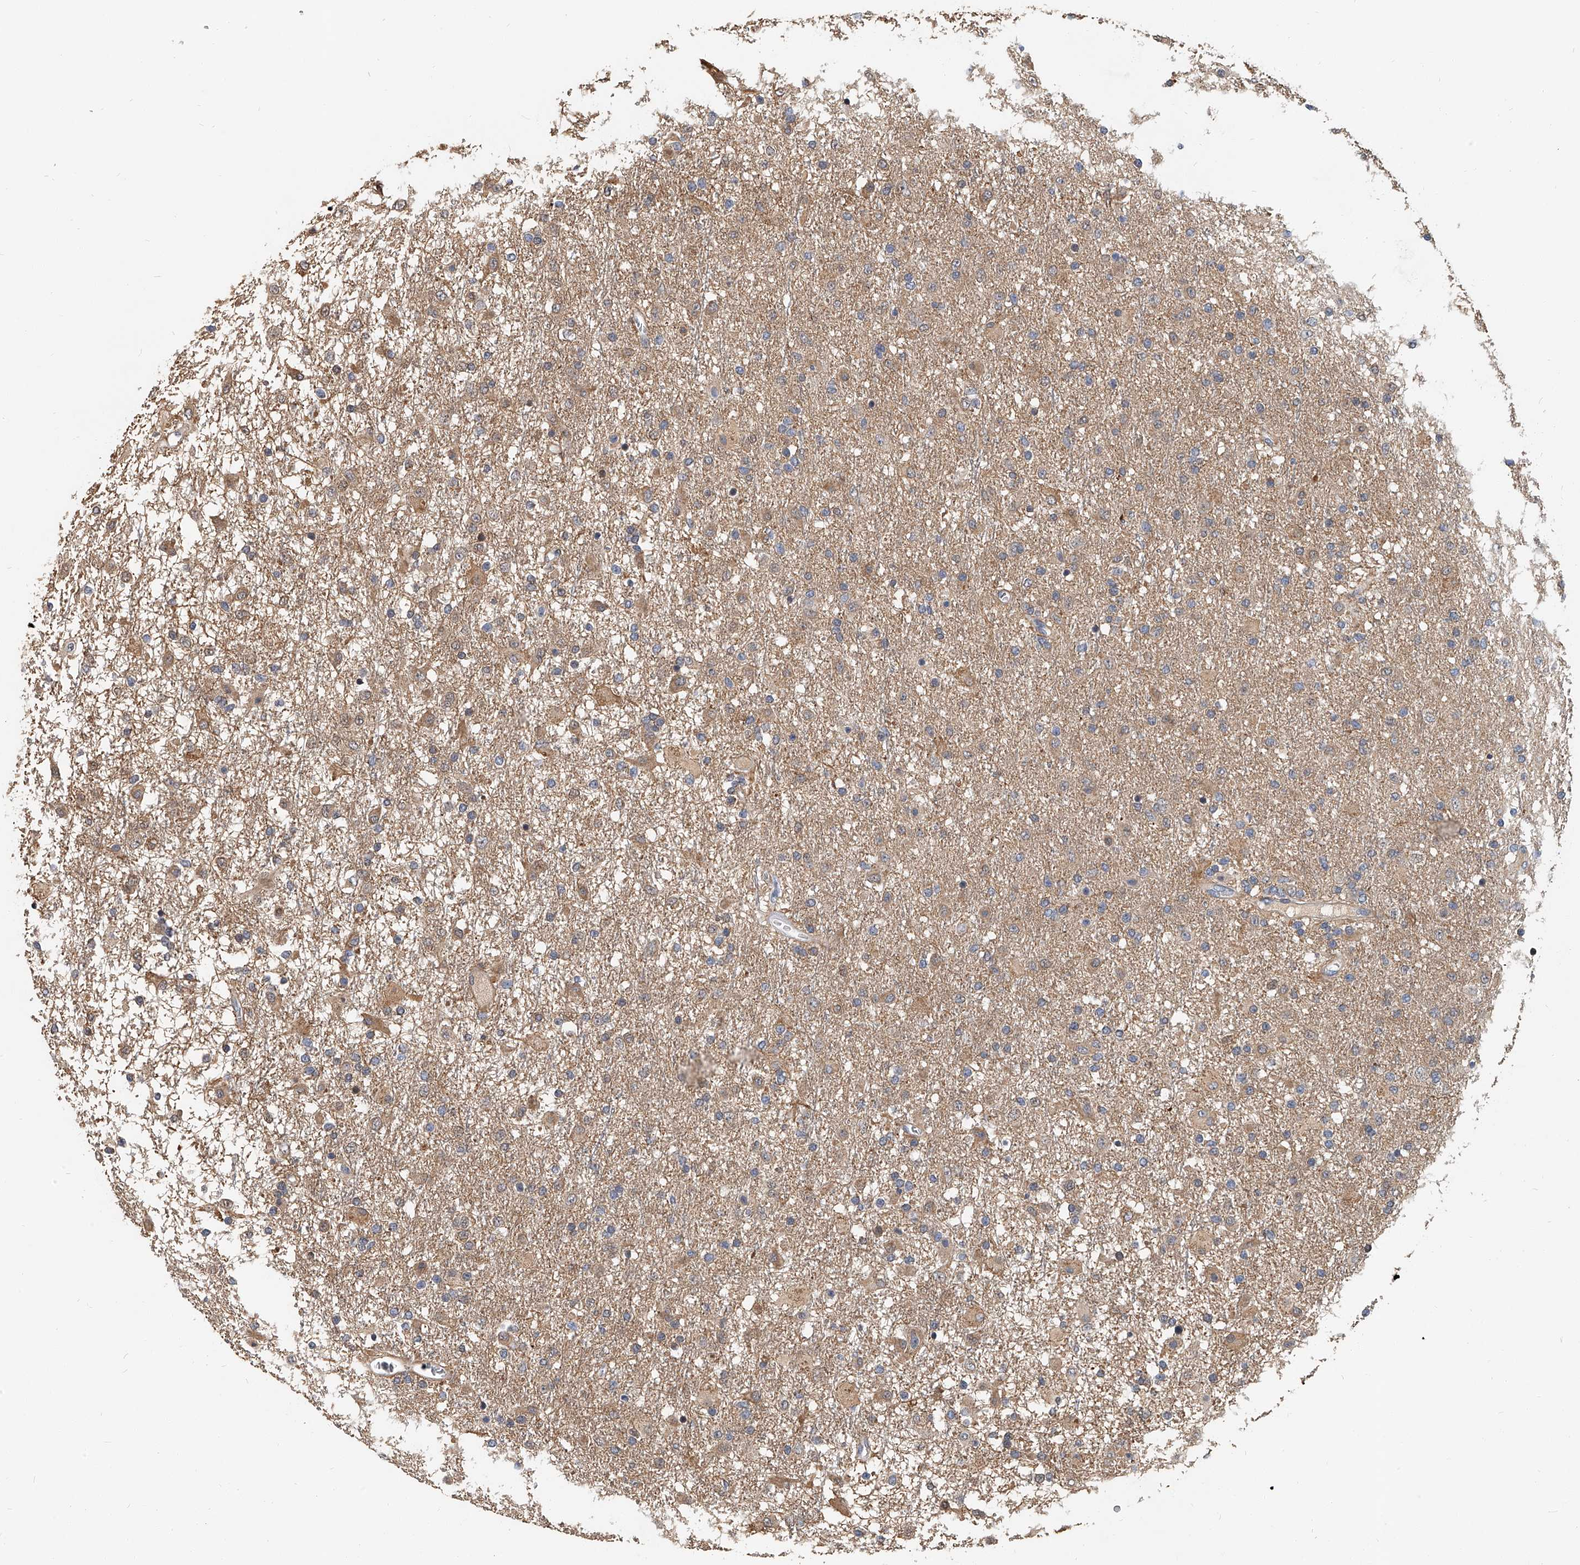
{"staining": {"intensity": "weak", "quantity": ">75%", "location": "cytoplasmic/membranous"}, "tissue": "glioma", "cell_type": "Tumor cells", "image_type": "cancer", "snomed": [{"axis": "morphology", "description": "Glioma, malignant, Low grade"}, {"axis": "topography", "description": "Brain"}], "caption": "Malignant low-grade glioma tissue displays weak cytoplasmic/membranous expression in about >75% of tumor cells The staining was performed using DAB (3,3'-diaminobenzidine), with brown indicating positive protein expression. Nuclei are stained blue with hematoxylin.", "gene": "CD200", "patient": {"sex": "male", "age": 65}}